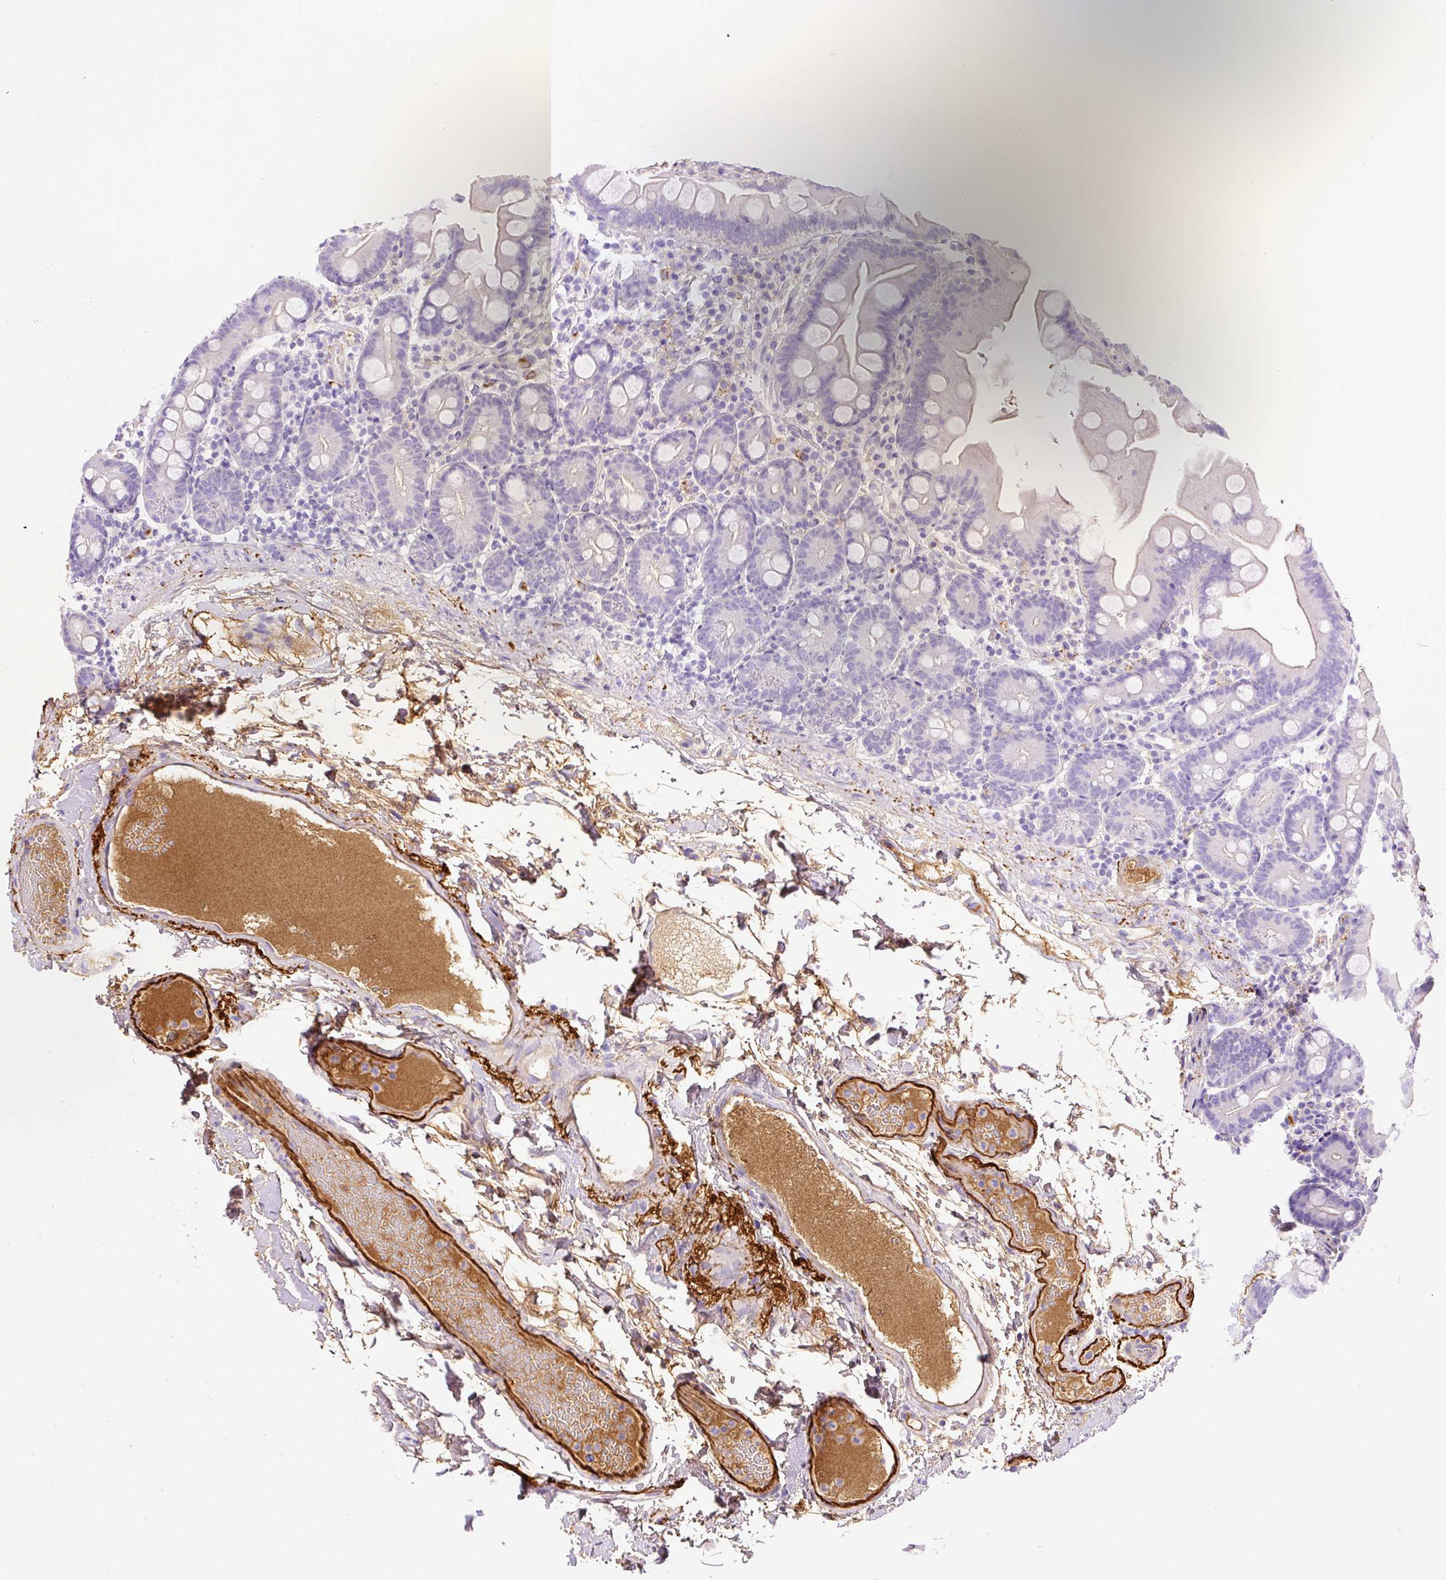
{"staining": {"intensity": "negative", "quantity": "none", "location": "none"}, "tissue": "small intestine", "cell_type": "Glandular cells", "image_type": "normal", "snomed": [{"axis": "morphology", "description": "Normal tissue, NOS"}, {"axis": "topography", "description": "Small intestine"}], "caption": "IHC histopathology image of unremarkable small intestine stained for a protein (brown), which displays no positivity in glandular cells.", "gene": "APCS", "patient": {"sex": "female", "age": 68}}